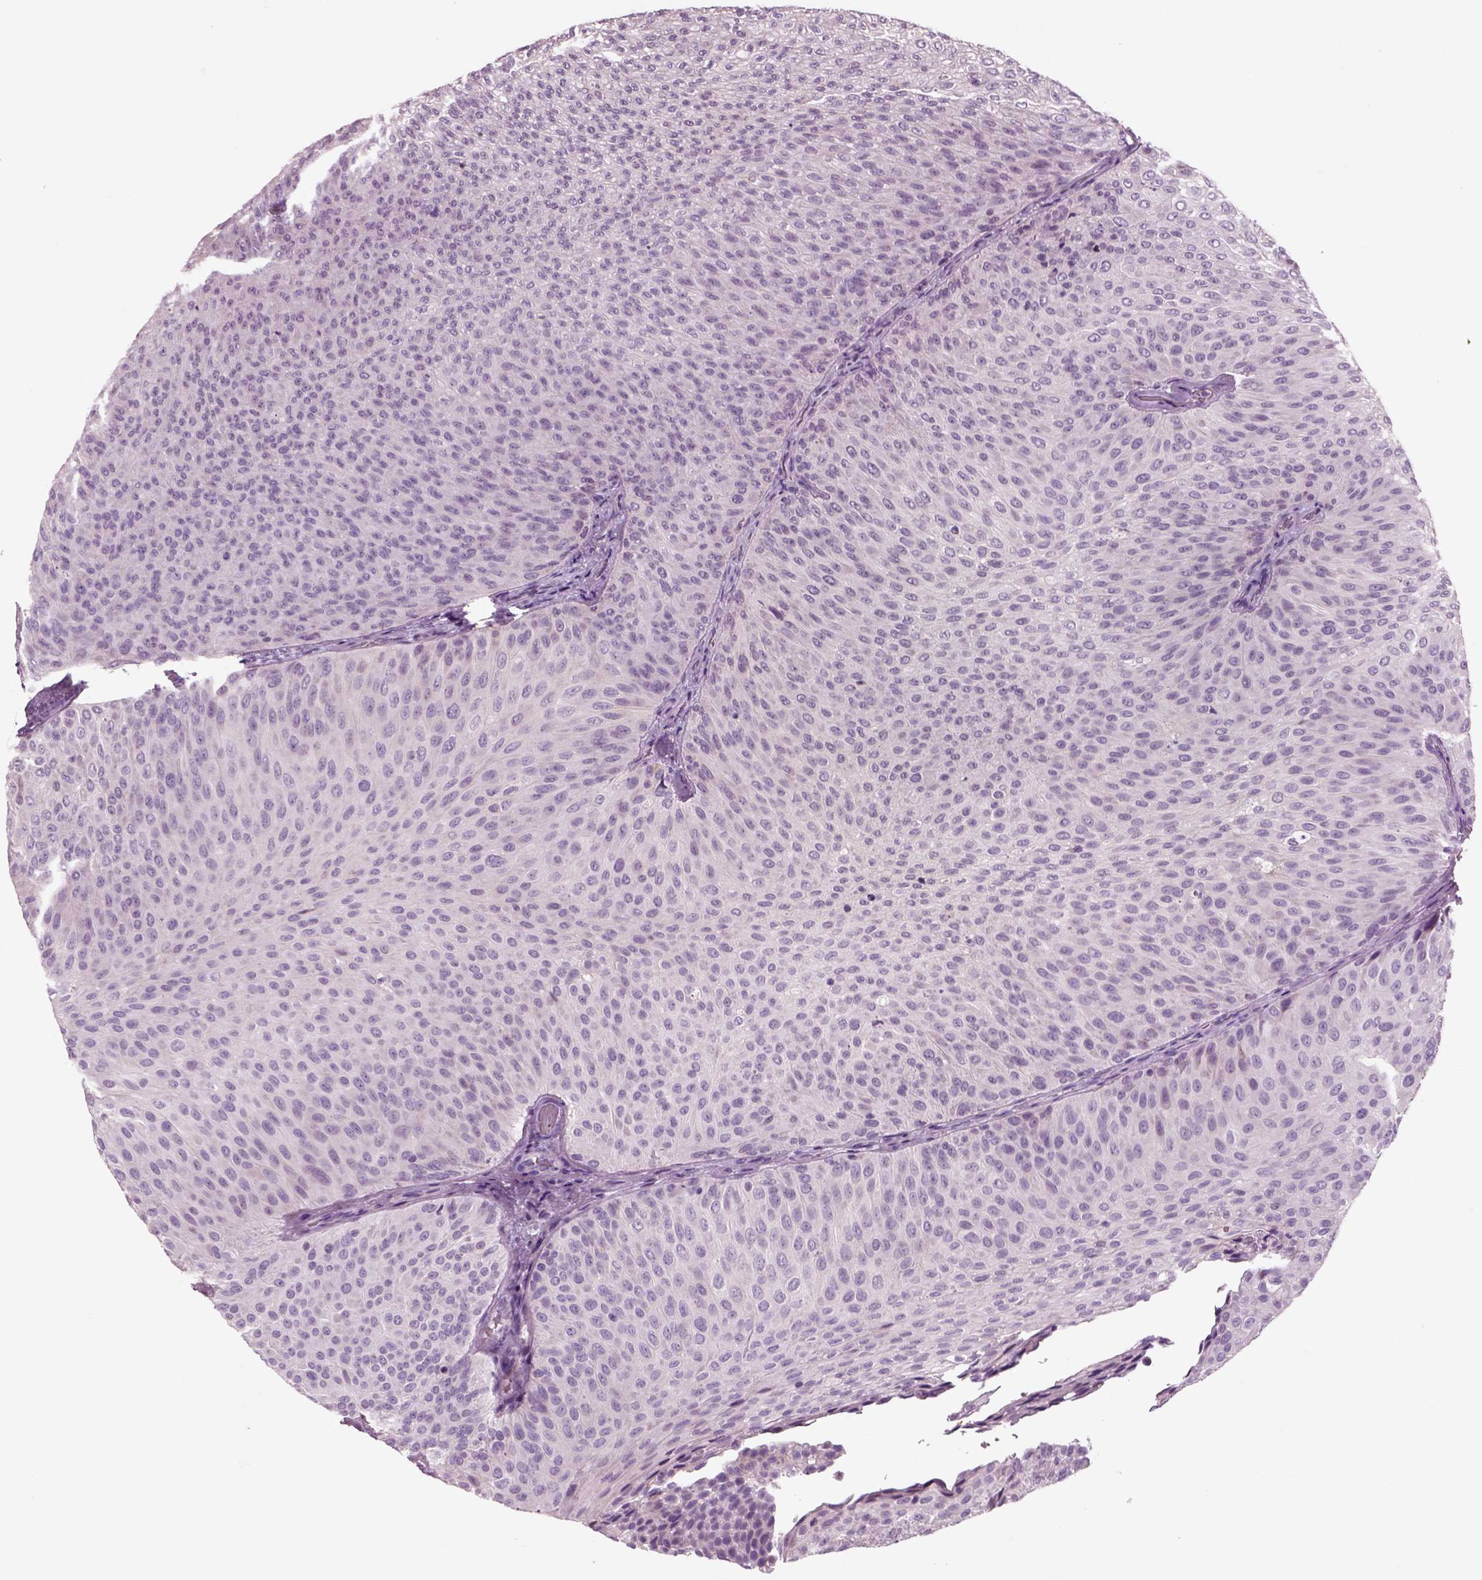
{"staining": {"intensity": "negative", "quantity": "none", "location": "none"}, "tissue": "urothelial cancer", "cell_type": "Tumor cells", "image_type": "cancer", "snomed": [{"axis": "morphology", "description": "Urothelial carcinoma, Low grade"}, {"axis": "topography", "description": "Urinary bladder"}], "caption": "Histopathology image shows no protein staining in tumor cells of urothelial cancer tissue. Brightfield microscopy of immunohistochemistry stained with DAB (3,3'-diaminobenzidine) (brown) and hematoxylin (blue), captured at high magnification.", "gene": "CHGB", "patient": {"sex": "male", "age": 78}}